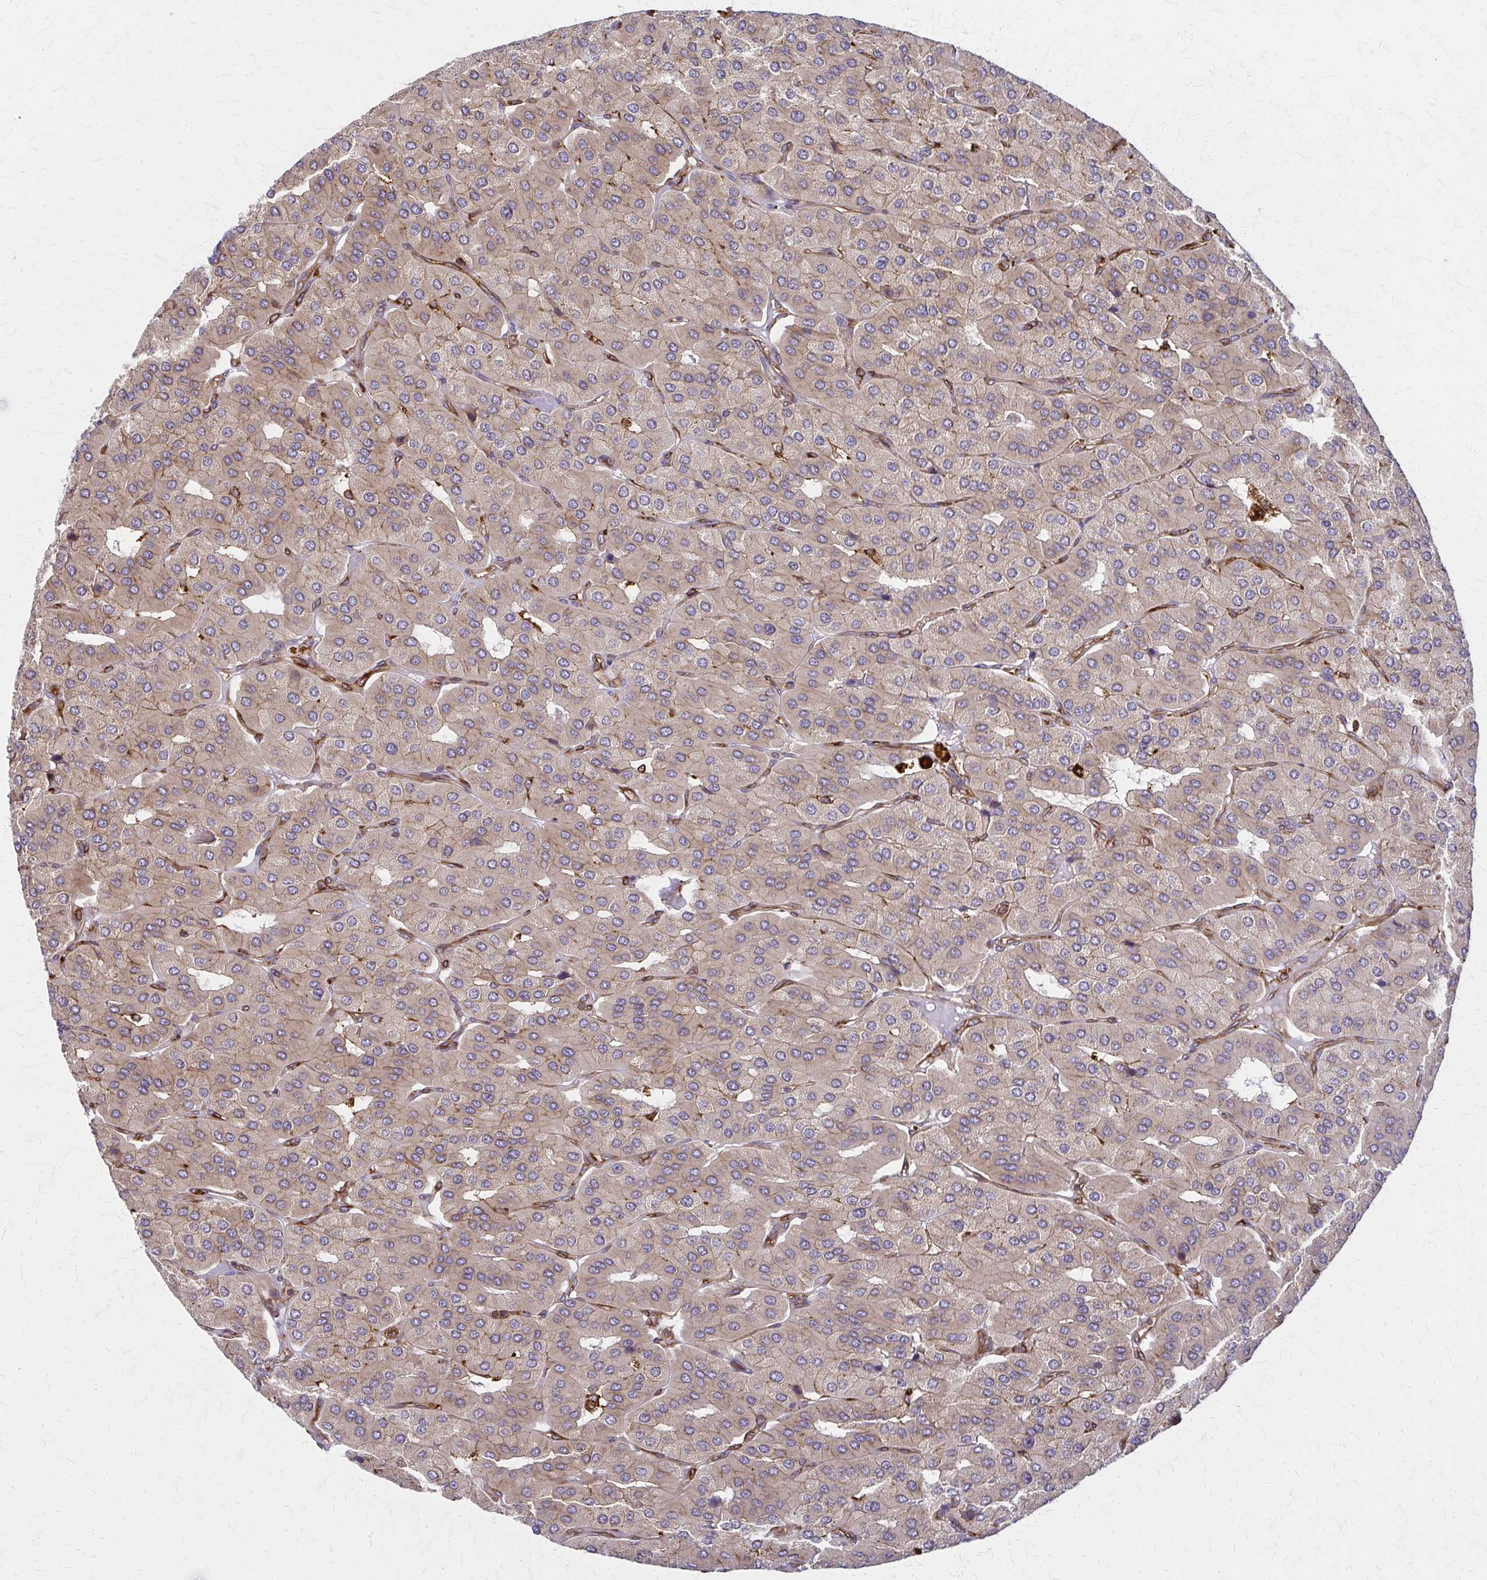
{"staining": {"intensity": "weak", "quantity": ">75%", "location": "cytoplasmic/membranous"}, "tissue": "parathyroid gland", "cell_type": "Glandular cells", "image_type": "normal", "snomed": [{"axis": "morphology", "description": "Normal tissue, NOS"}, {"axis": "morphology", "description": "Adenoma, NOS"}, {"axis": "topography", "description": "Parathyroid gland"}], "caption": "This is an image of IHC staining of normal parathyroid gland, which shows weak expression in the cytoplasmic/membranous of glandular cells.", "gene": "WASF2", "patient": {"sex": "female", "age": 86}}